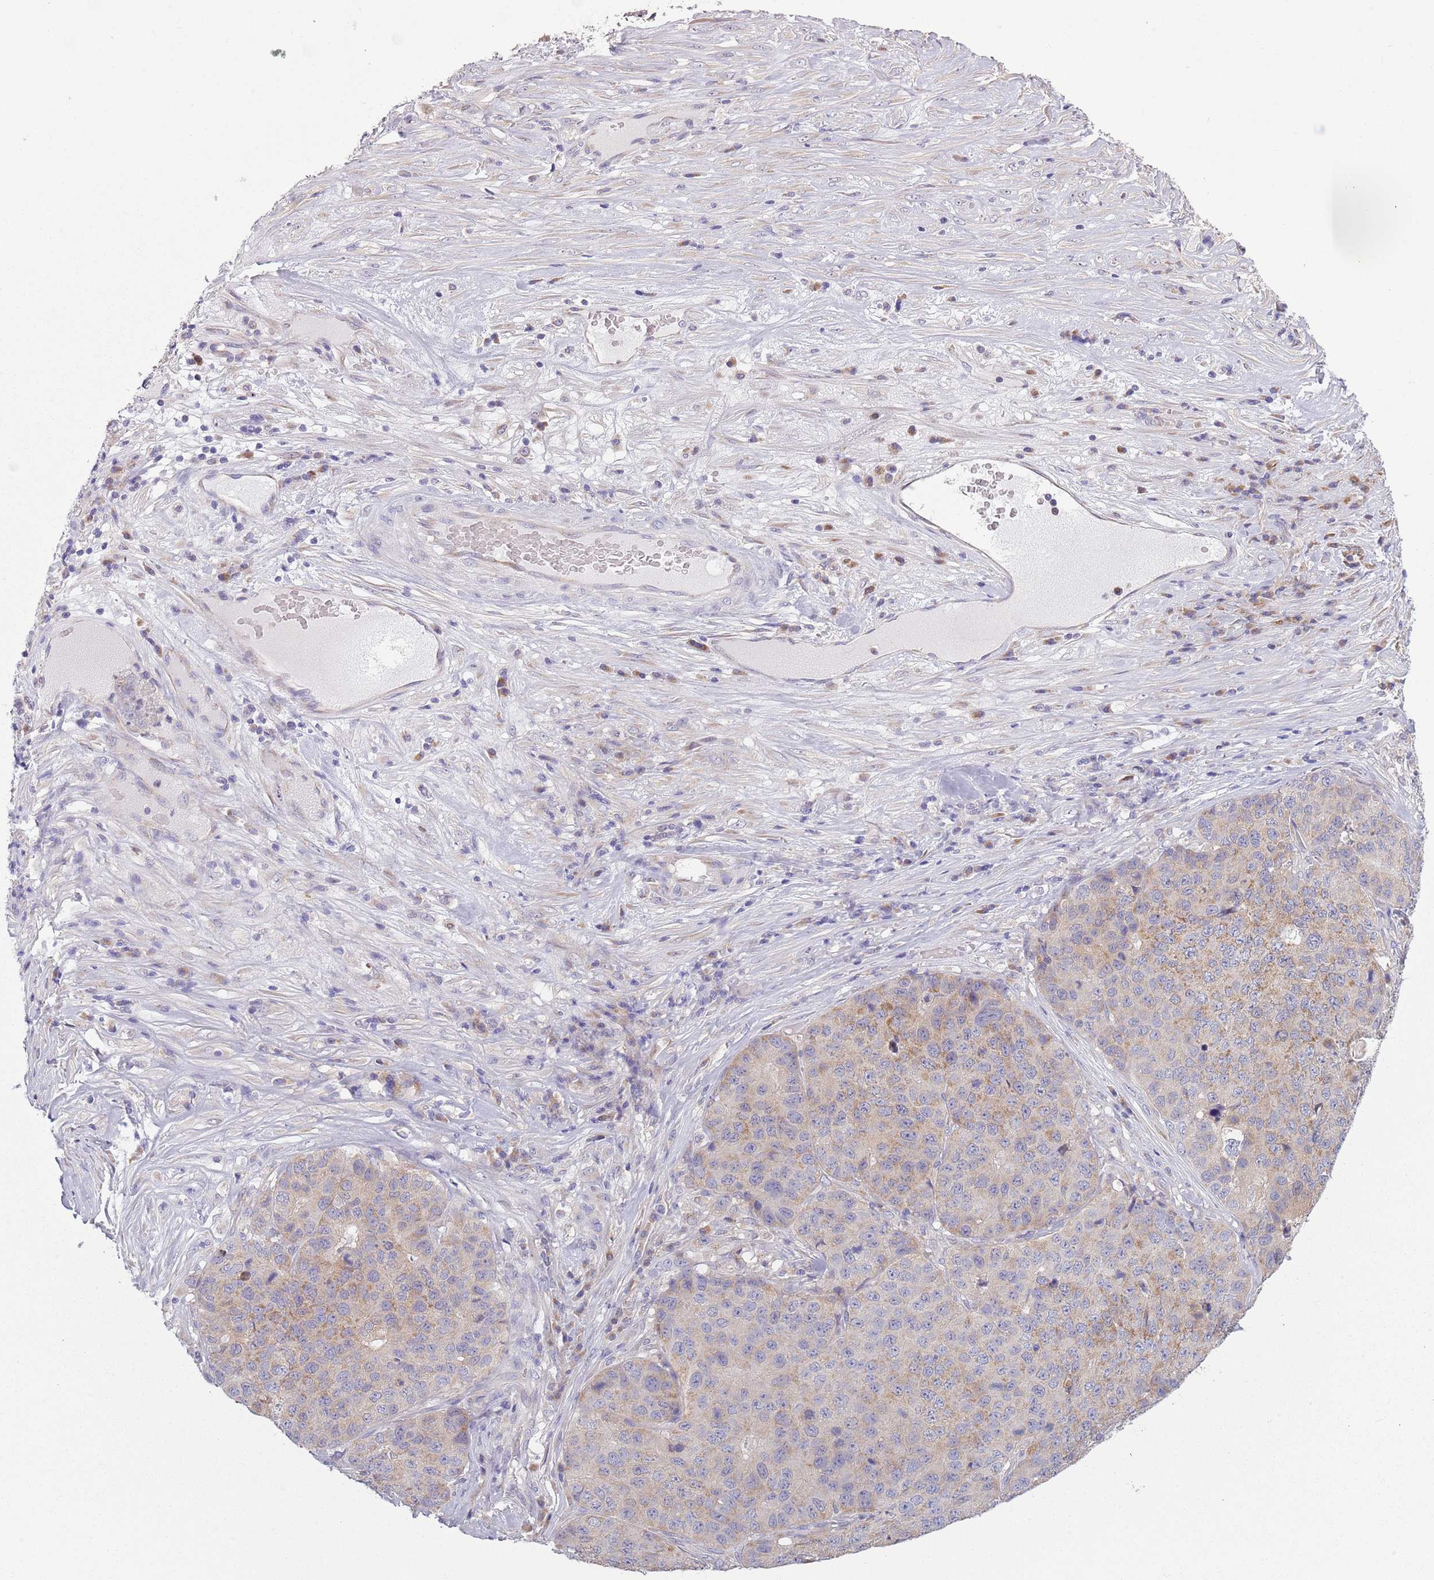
{"staining": {"intensity": "weak", "quantity": "<25%", "location": "cytoplasmic/membranous"}, "tissue": "stomach cancer", "cell_type": "Tumor cells", "image_type": "cancer", "snomed": [{"axis": "morphology", "description": "Adenocarcinoma, NOS"}, {"axis": "topography", "description": "Stomach"}], "caption": "Adenocarcinoma (stomach) was stained to show a protein in brown. There is no significant expression in tumor cells.", "gene": "COQ5", "patient": {"sex": "male", "age": 71}}